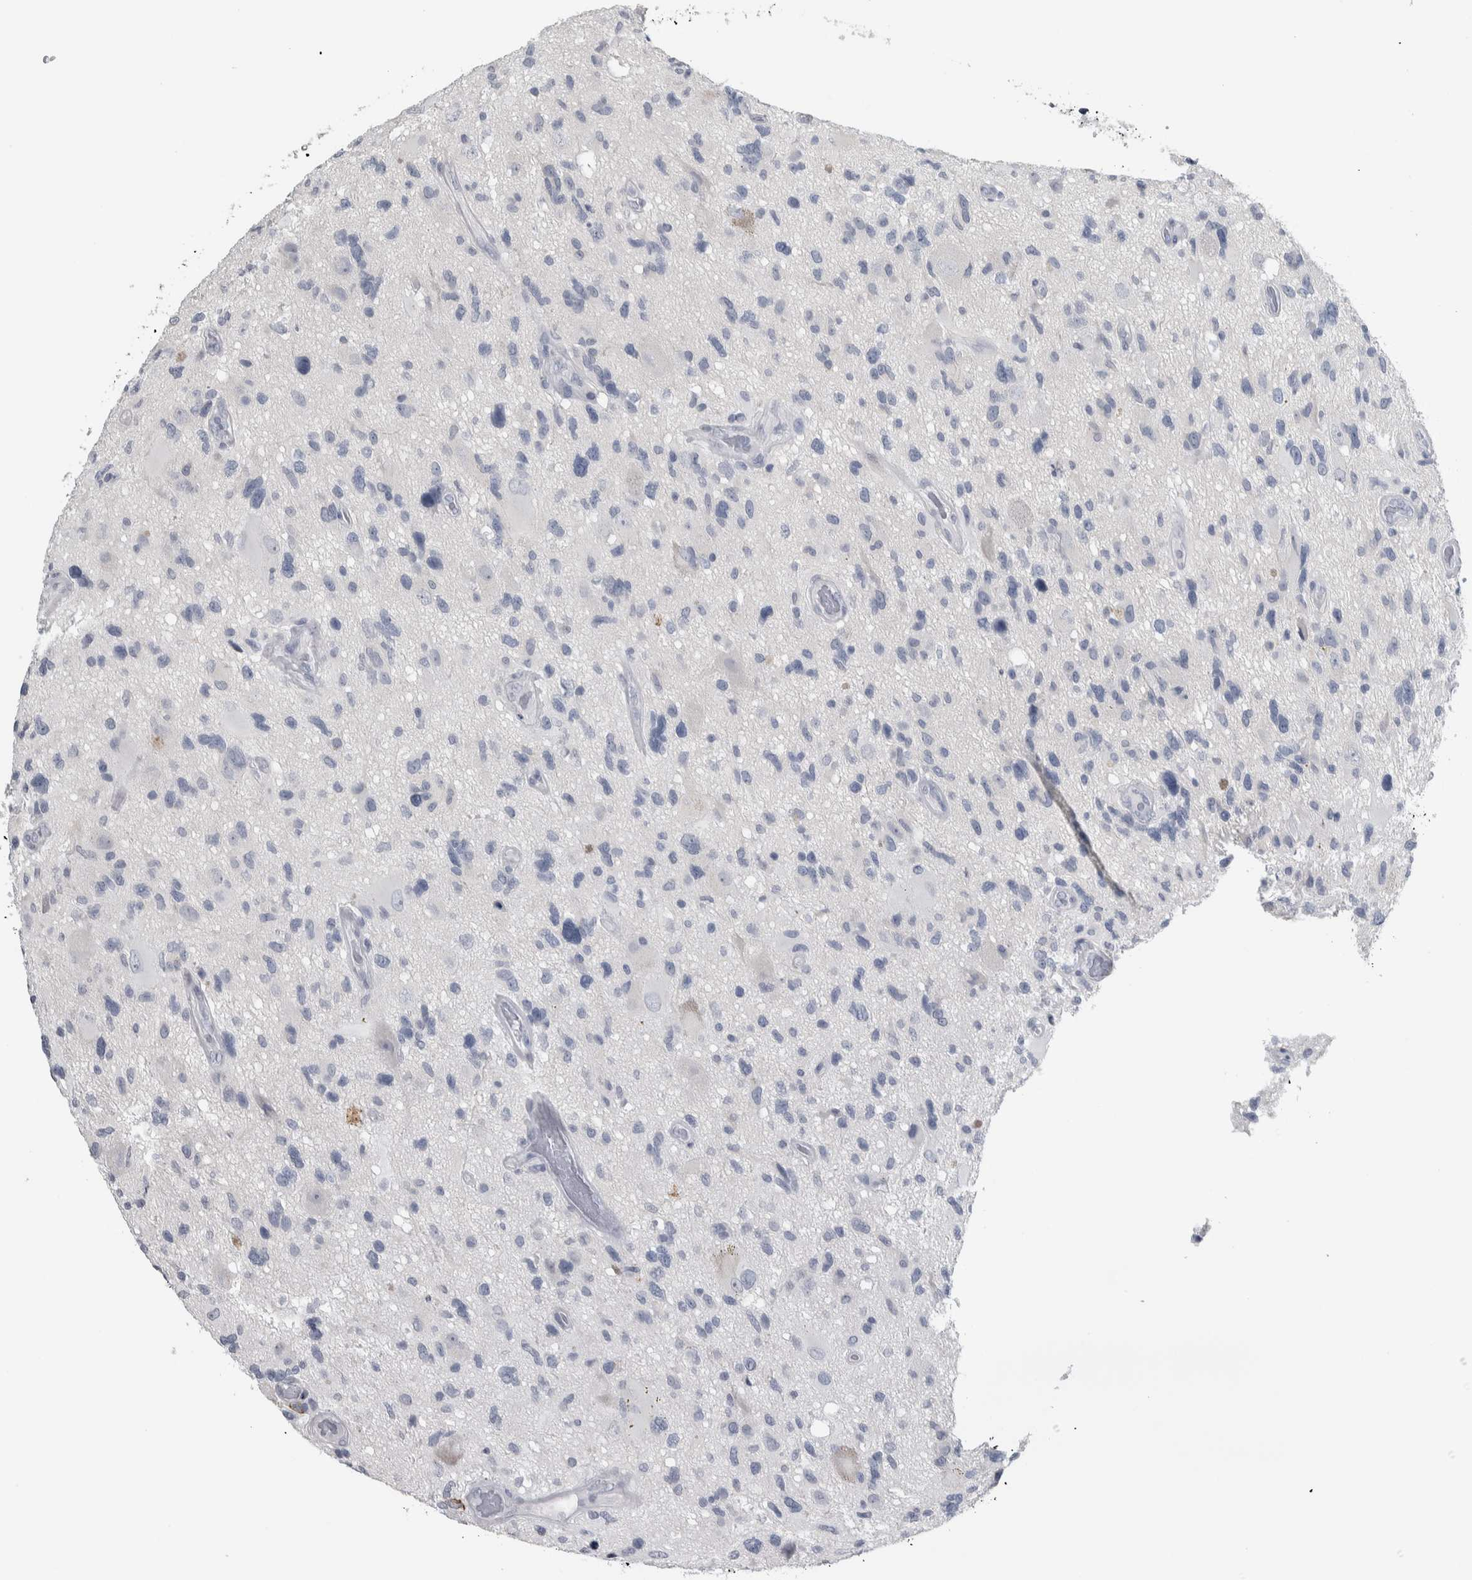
{"staining": {"intensity": "negative", "quantity": "none", "location": "none"}, "tissue": "glioma", "cell_type": "Tumor cells", "image_type": "cancer", "snomed": [{"axis": "morphology", "description": "Glioma, malignant, High grade"}, {"axis": "topography", "description": "Brain"}], "caption": "Tumor cells show no significant staining in malignant high-grade glioma.", "gene": "CDH17", "patient": {"sex": "male", "age": 33}}